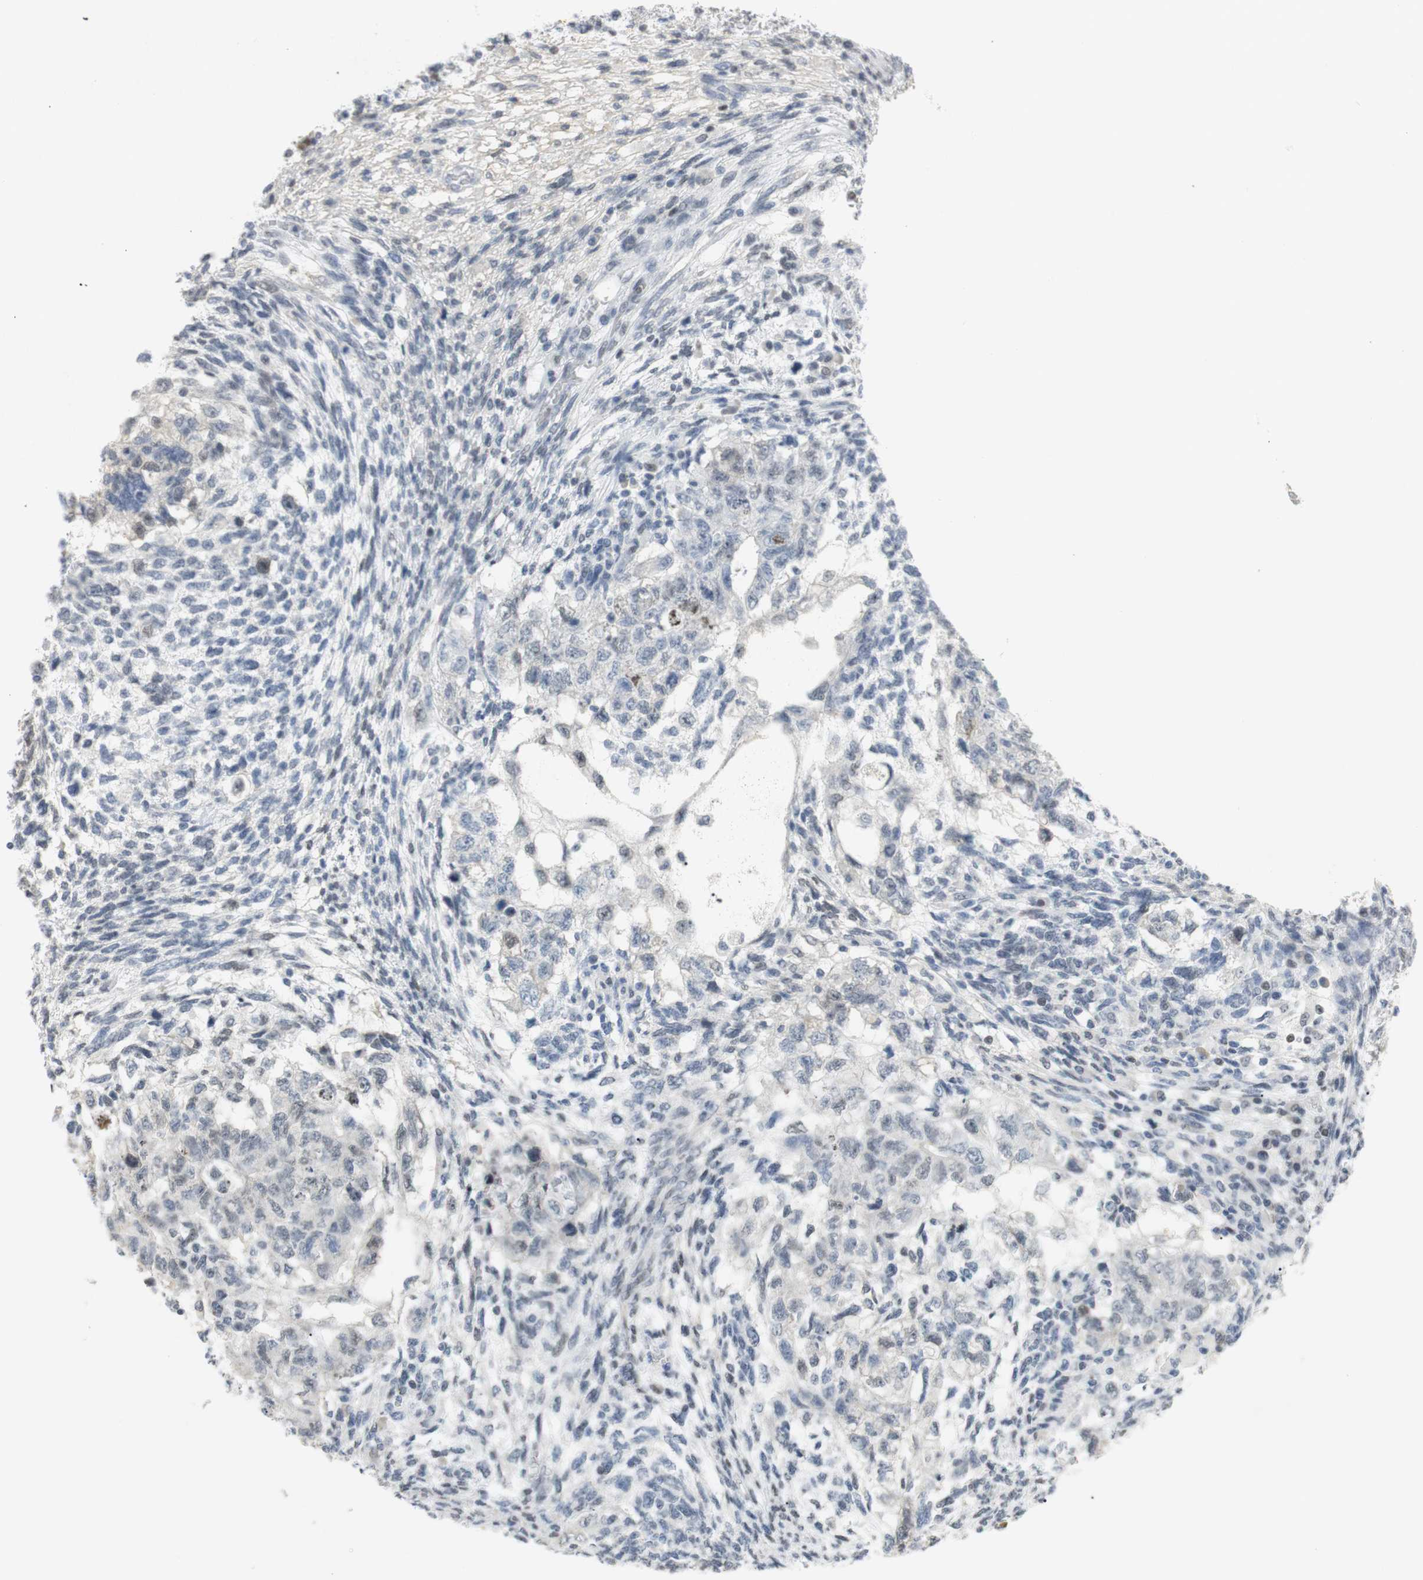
{"staining": {"intensity": "negative", "quantity": "none", "location": "none"}, "tissue": "testis cancer", "cell_type": "Tumor cells", "image_type": "cancer", "snomed": [{"axis": "morphology", "description": "Normal tissue, NOS"}, {"axis": "morphology", "description": "Carcinoma, Embryonal, NOS"}, {"axis": "topography", "description": "Testis"}], "caption": "Testis cancer (embryonal carcinoma) was stained to show a protein in brown. There is no significant expression in tumor cells.", "gene": "BMI1", "patient": {"sex": "male", "age": 36}}